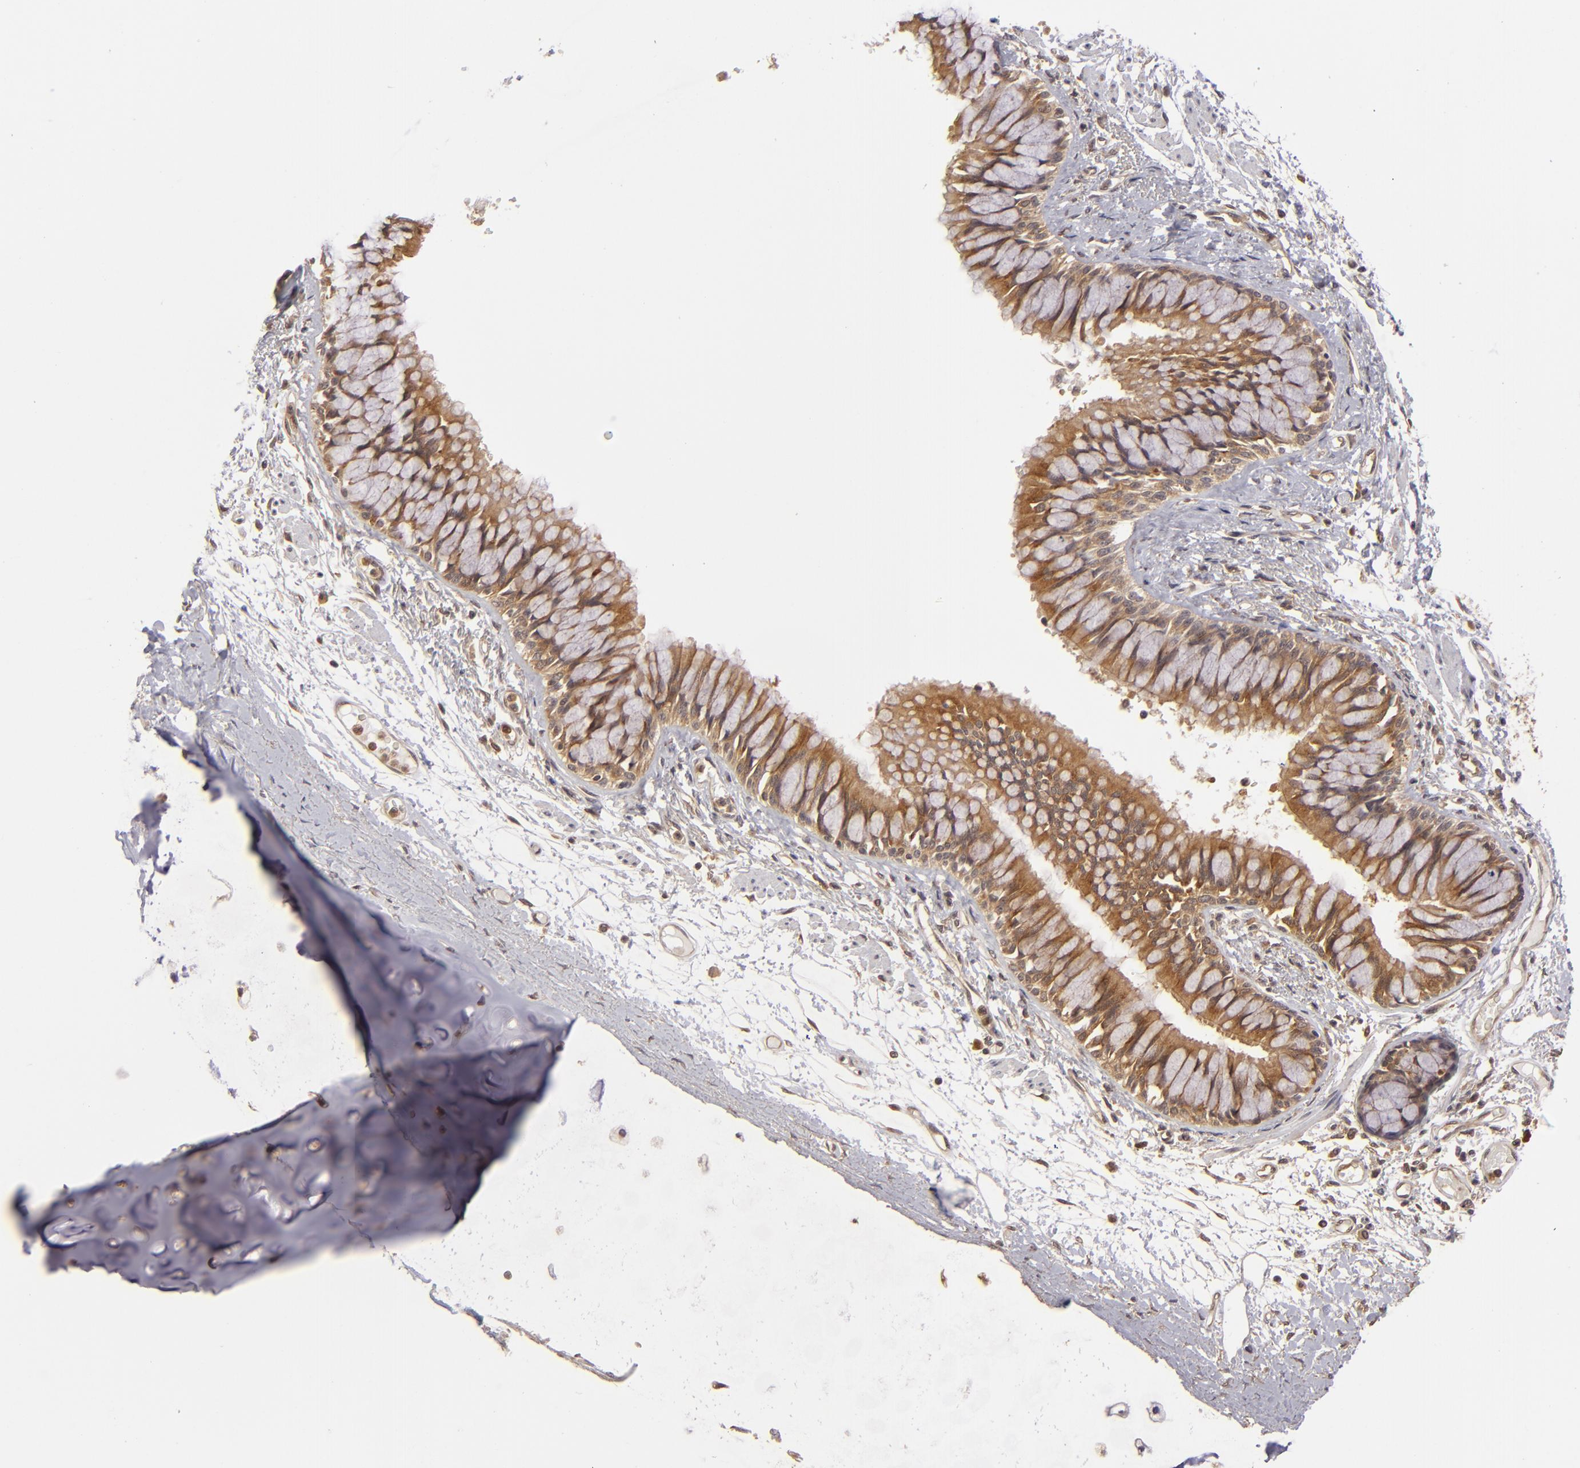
{"staining": {"intensity": "strong", "quantity": ">75%", "location": "cytoplasmic/membranous"}, "tissue": "bronchus", "cell_type": "Respiratory epithelial cells", "image_type": "normal", "snomed": [{"axis": "morphology", "description": "Normal tissue, NOS"}, {"axis": "topography", "description": "Cartilage tissue"}, {"axis": "topography", "description": "Bronchus"}, {"axis": "topography", "description": "Lung"}, {"axis": "topography", "description": "Peripheral nerve tissue"}], "caption": "Immunohistochemistry (DAB) staining of normal bronchus reveals strong cytoplasmic/membranous protein positivity in approximately >75% of respiratory epithelial cells.", "gene": "MAPK3", "patient": {"sex": "female", "age": 49}}